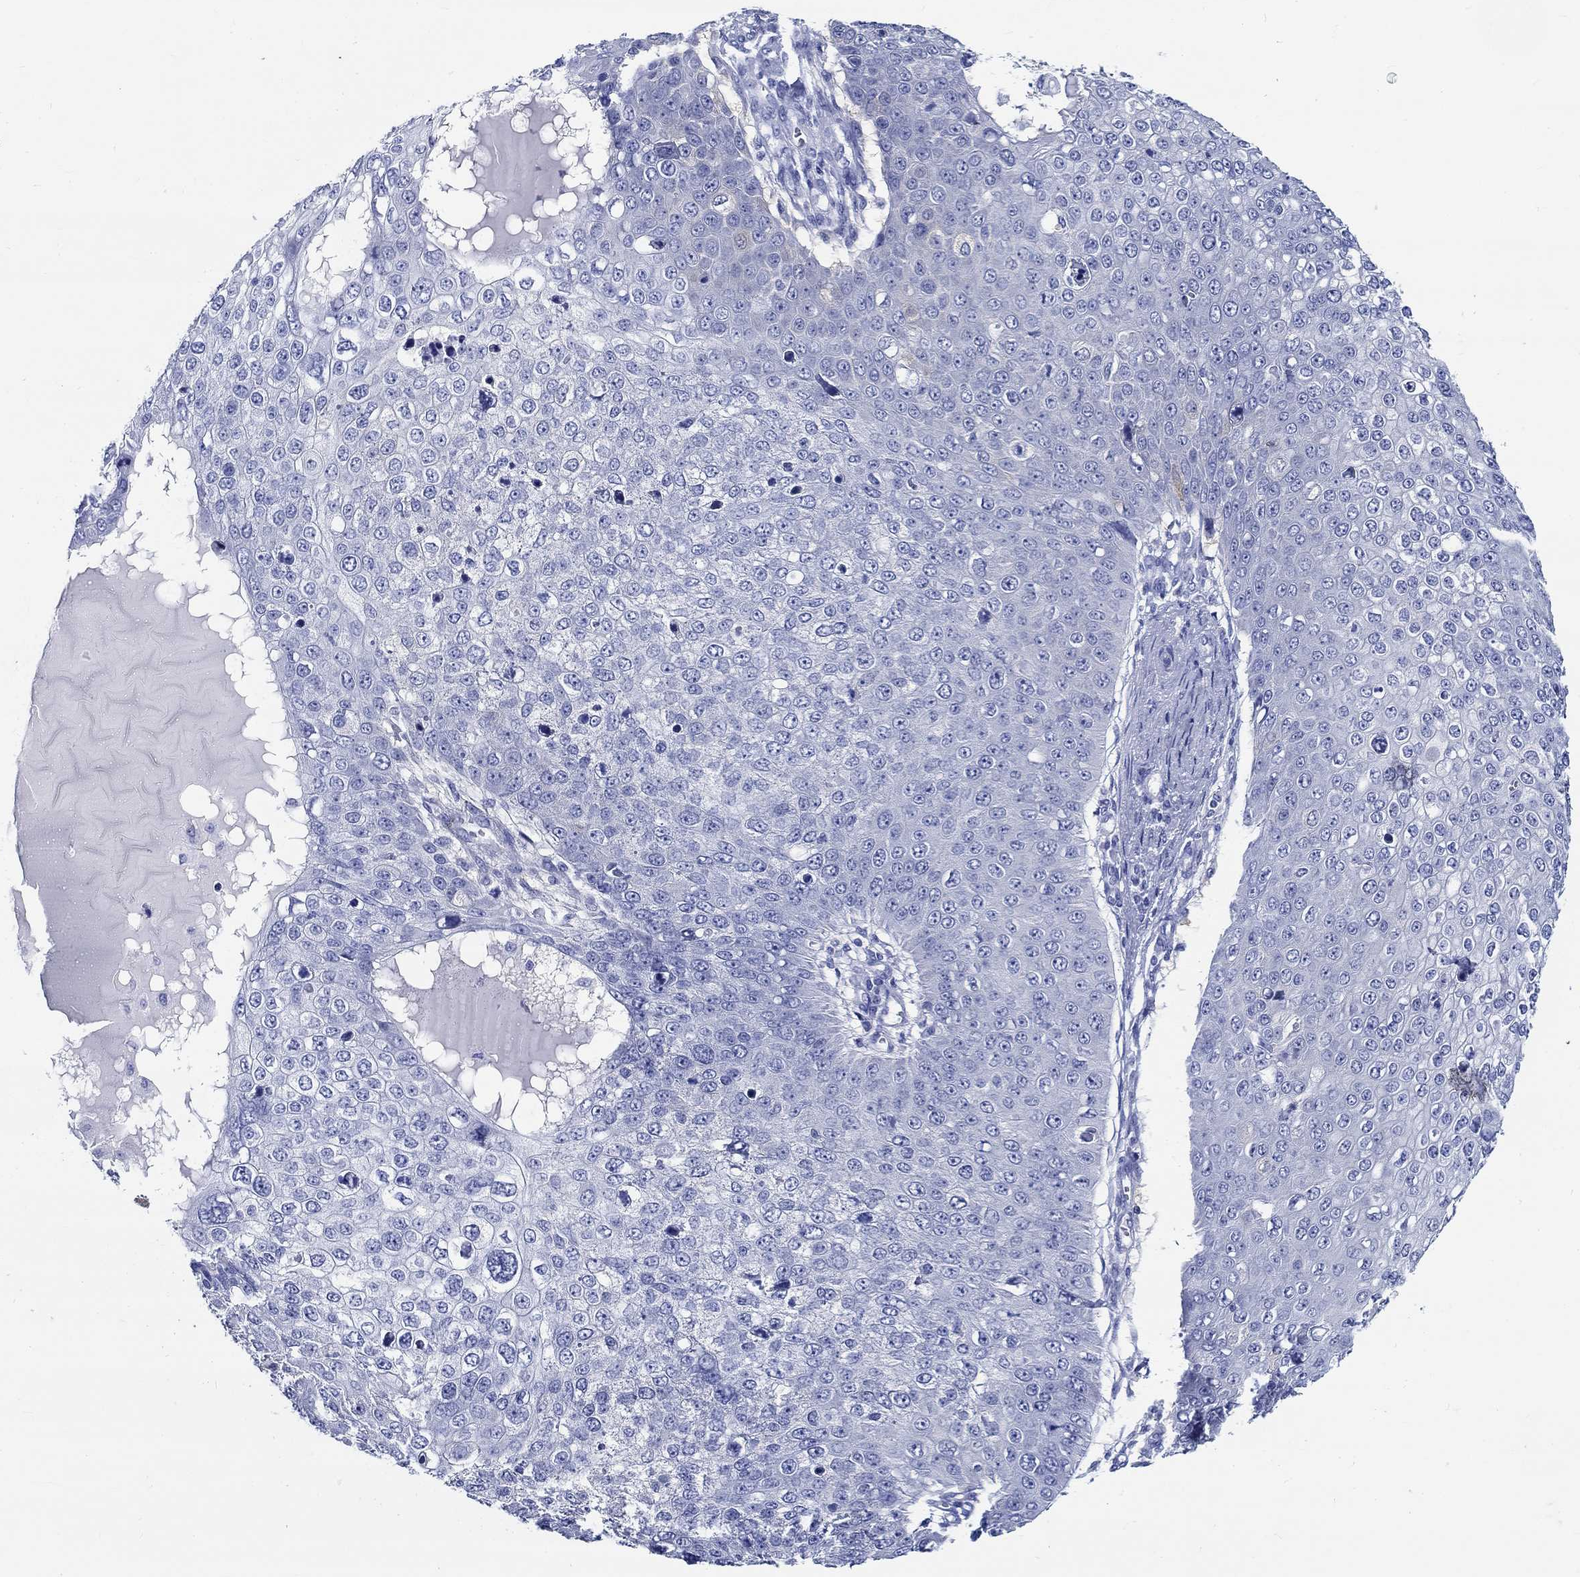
{"staining": {"intensity": "negative", "quantity": "none", "location": "none"}, "tissue": "skin cancer", "cell_type": "Tumor cells", "image_type": "cancer", "snomed": [{"axis": "morphology", "description": "Squamous cell carcinoma, NOS"}, {"axis": "topography", "description": "Skin"}], "caption": "Tumor cells show no significant protein positivity in skin cancer.", "gene": "FBXO2", "patient": {"sex": "male", "age": 71}}